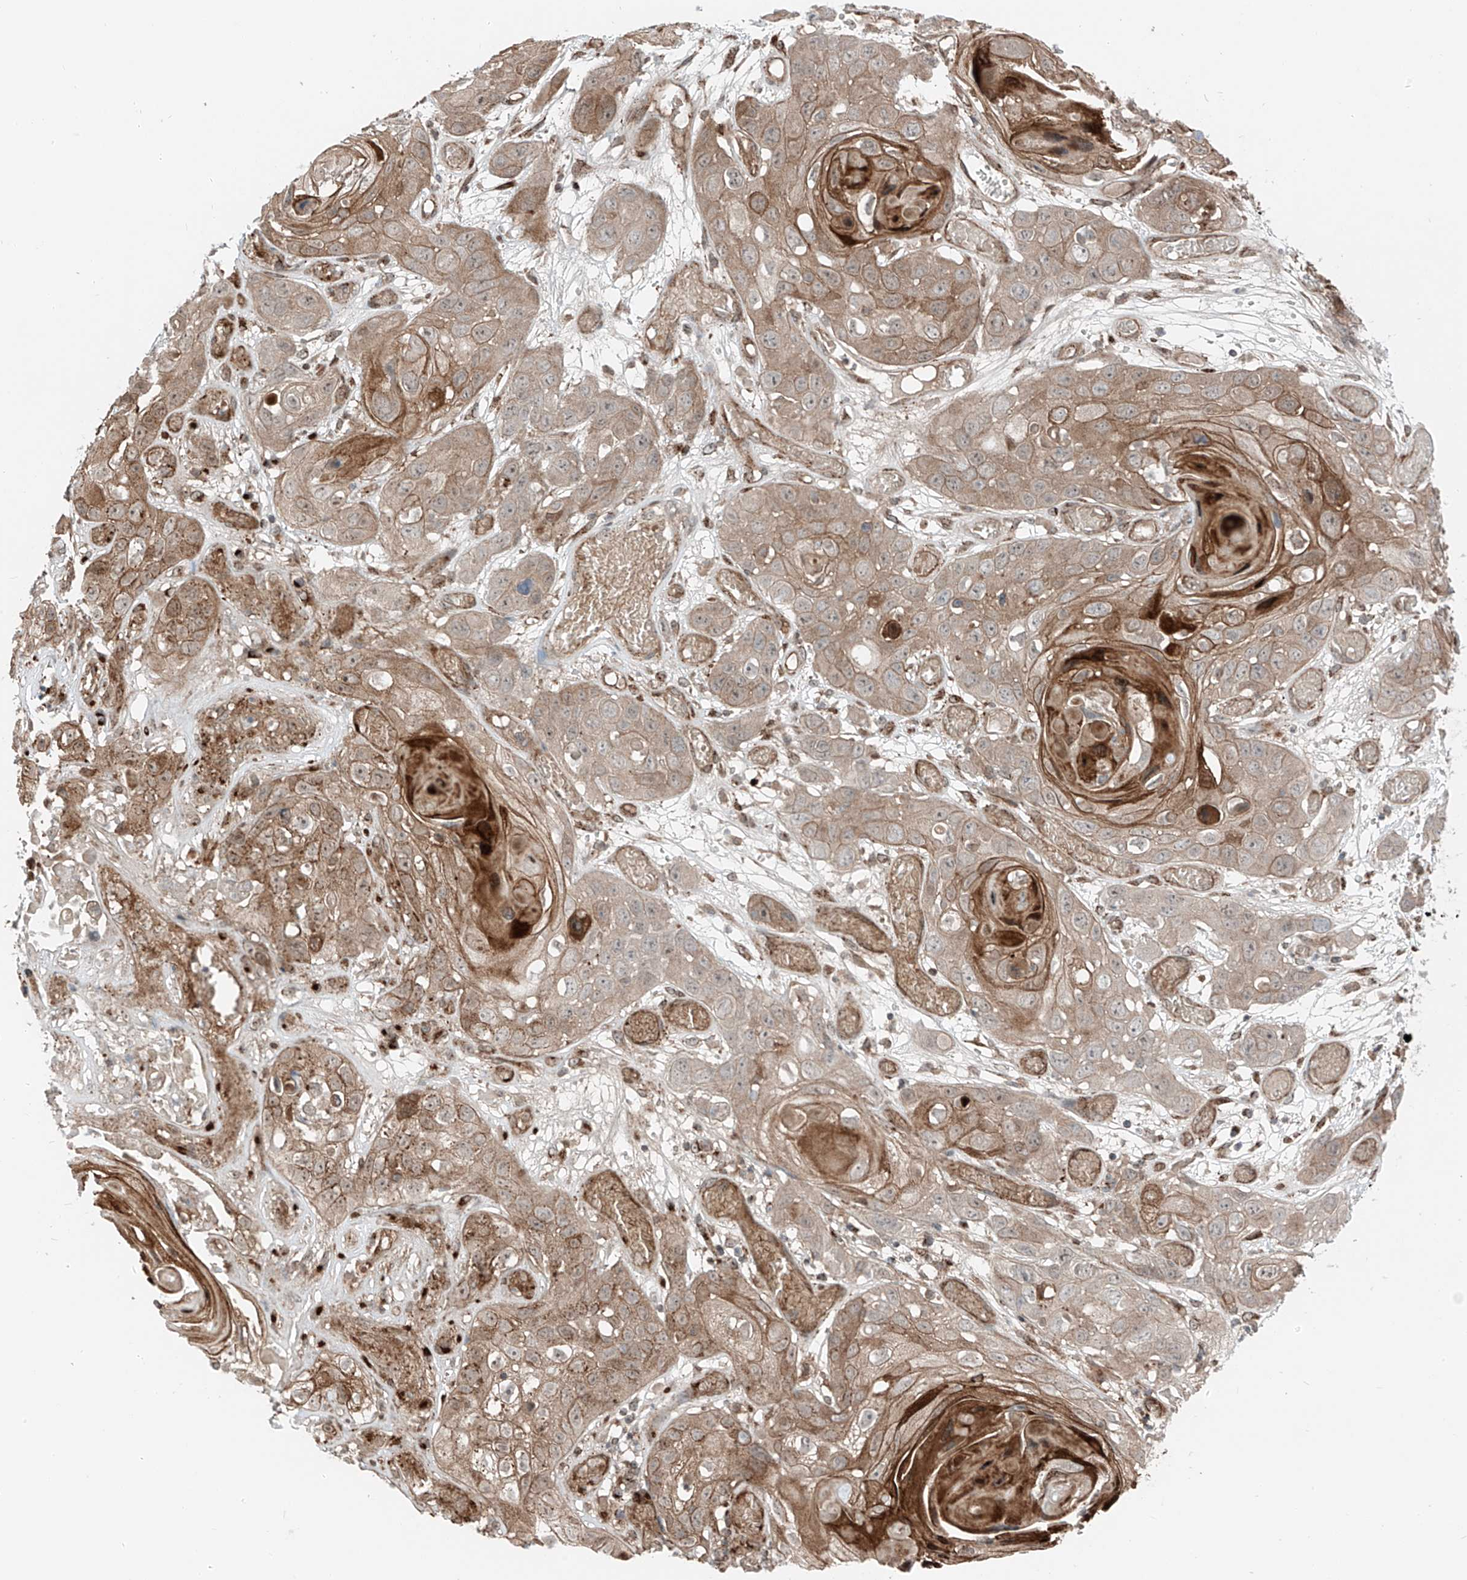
{"staining": {"intensity": "moderate", "quantity": ">75%", "location": "cytoplasmic/membranous"}, "tissue": "skin cancer", "cell_type": "Tumor cells", "image_type": "cancer", "snomed": [{"axis": "morphology", "description": "Squamous cell carcinoma, NOS"}, {"axis": "topography", "description": "Skin"}], "caption": "Skin squamous cell carcinoma stained for a protein (brown) displays moderate cytoplasmic/membranous positive staining in about >75% of tumor cells.", "gene": "USP48", "patient": {"sex": "male", "age": 55}}